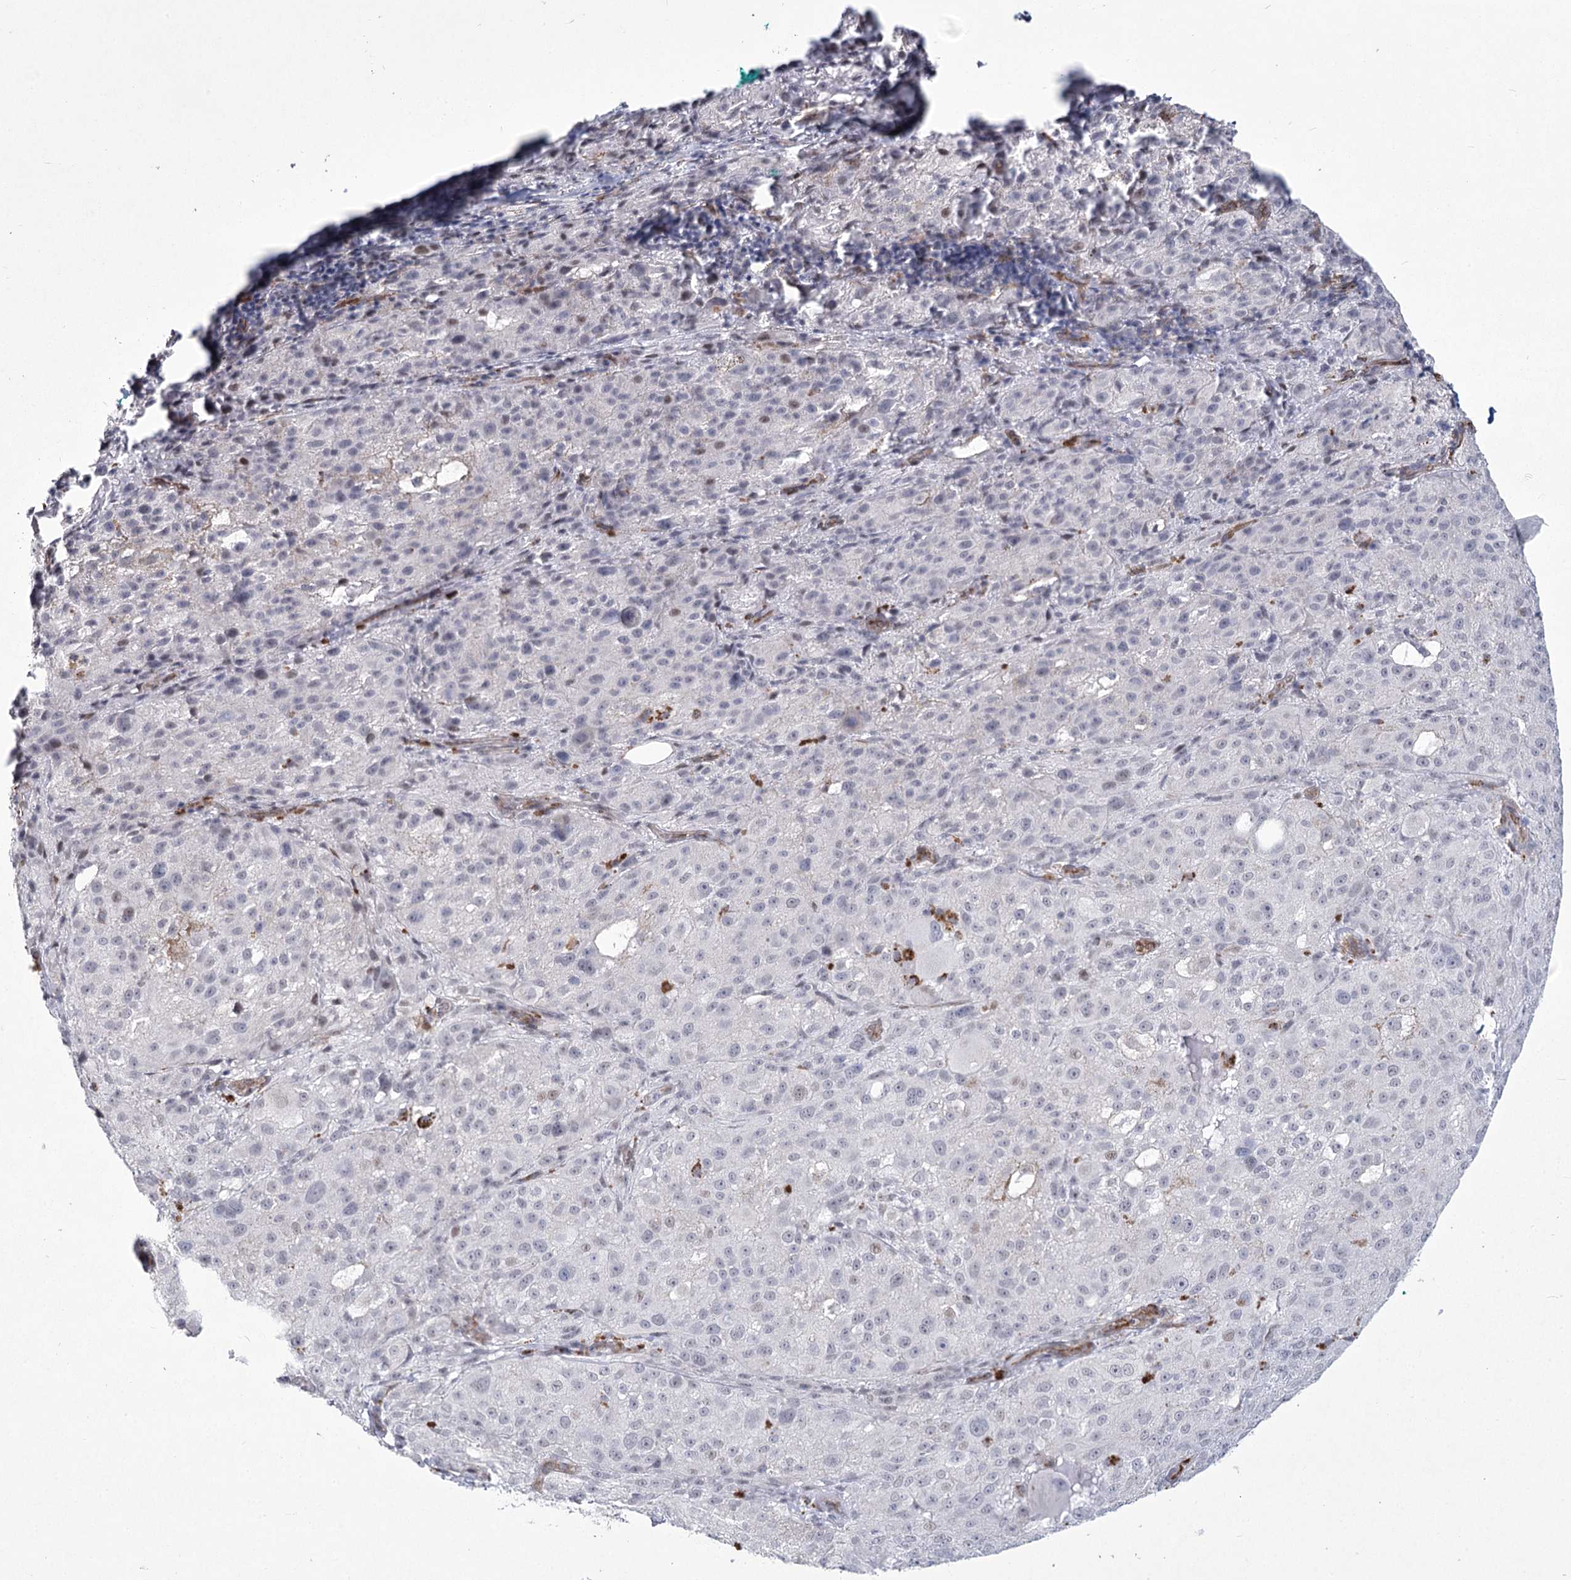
{"staining": {"intensity": "negative", "quantity": "none", "location": "none"}, "tissue": "melanoma", "cell_type": "Tumor cells", "image_type": "cancer", "snomed": [{"axis": "morphology", "description": "Necrosis, NOS"}, {"axis": "morphology", "description": "Malignant melanoma, NOS"}, {"axis": "topography", "description": "Skin"}], "caption": "The photomicrograph exhibits no significant positivity in tumor cells of malignant melanoma.", "gene": "YBX3", "patient": {"sex": "female", "age": 87}}